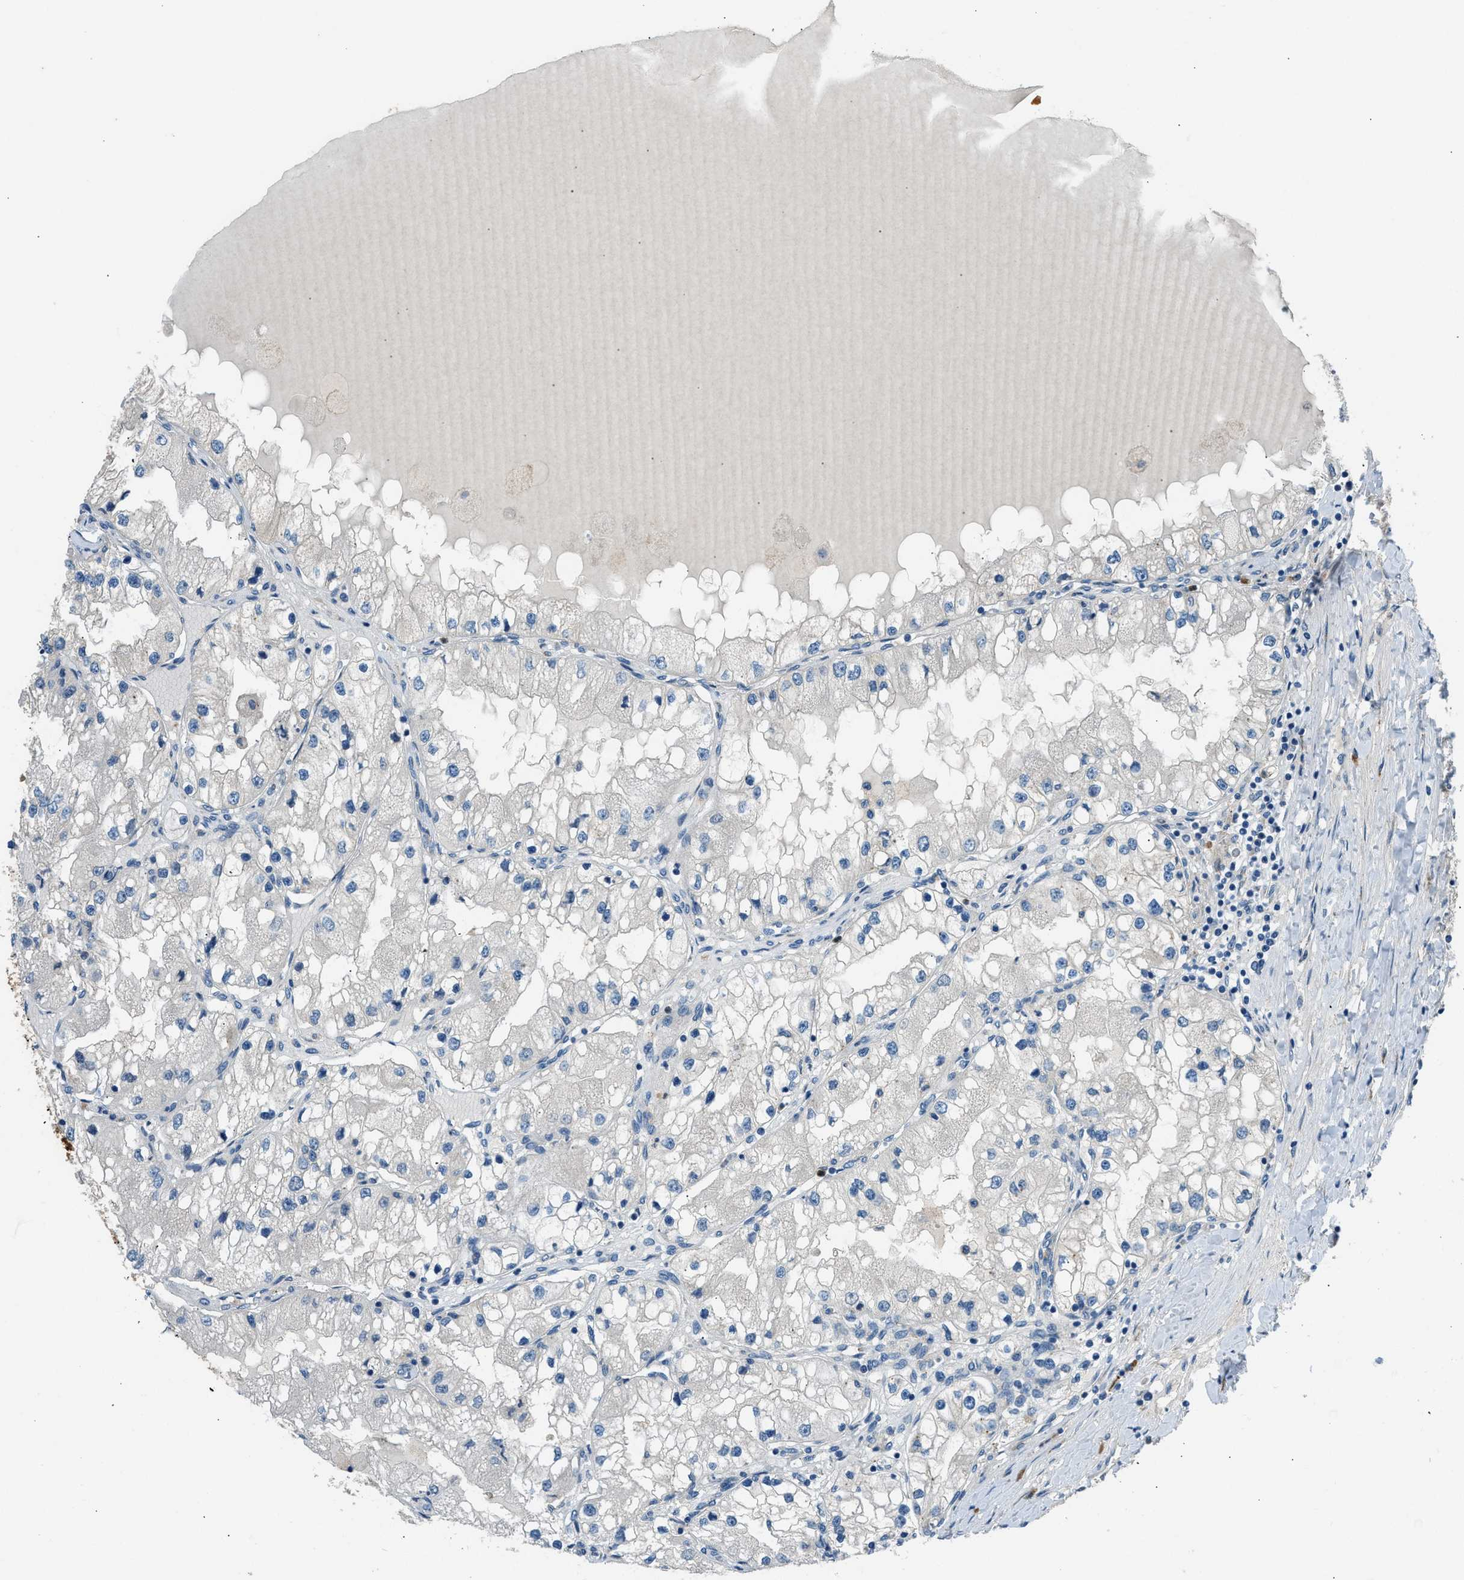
{"staining": {"intensity": "negative", "quantity": "none", "location": "none"}, "tissue": "renal cancer", "cell_type": "Tumor cells", "image_type": "cancer", "snomed": [{"axis": "morphology", "description": "Adenocarcinoma, NOS"}, {"axis": "topography", "description": "Kidney"}], "caption": "Human renal cancer stained for a protein using IHC displays no positivity in tumor cells.", "gene": "EDARADD", "patient": {"sex": "male", "age": 68}}